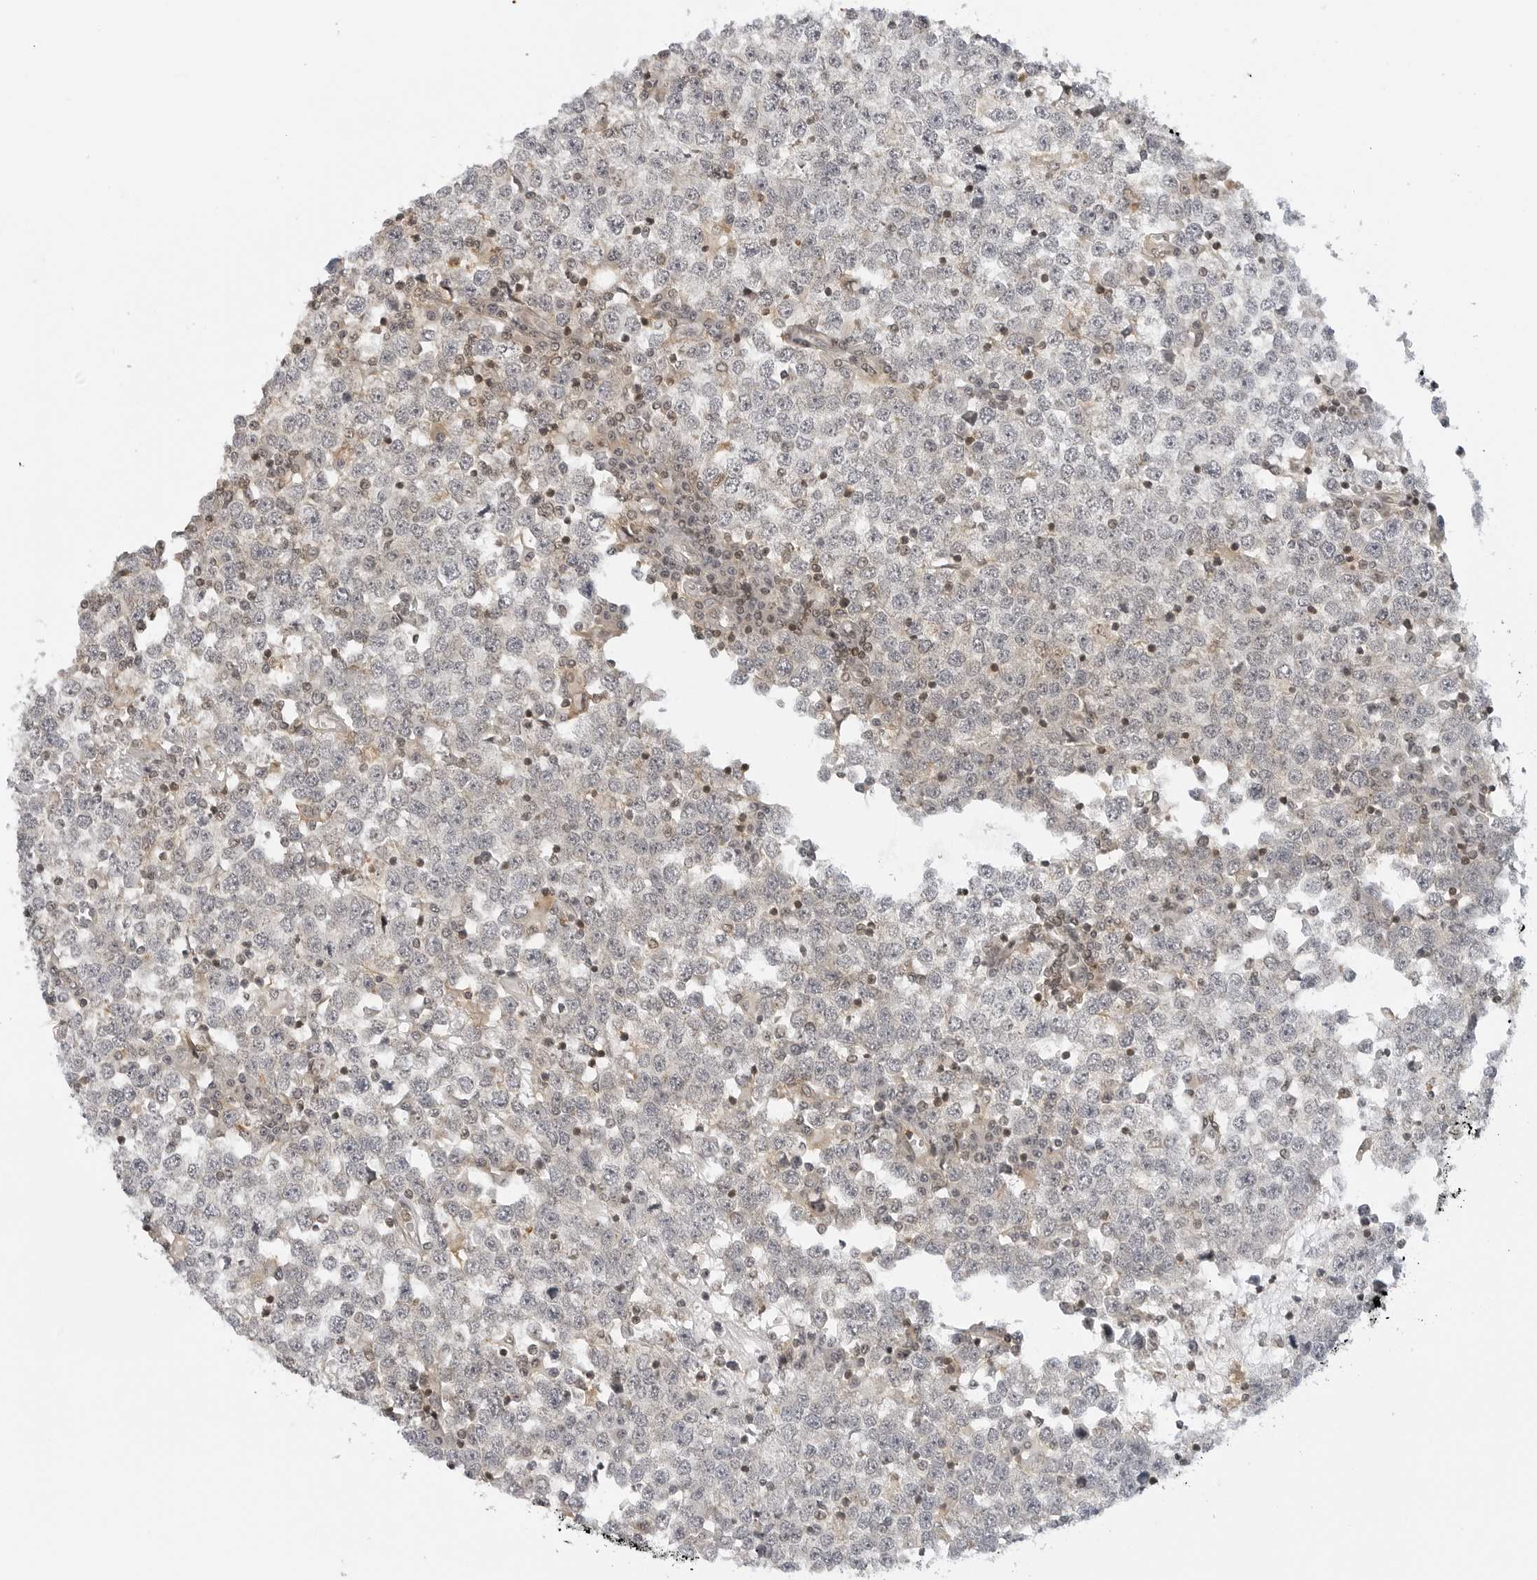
{"staining": {"intensity": "negative", "quantity": "none", "location": "none"}, "tissue": "testis cancer", "cell_type": "Tumor cells", "image_type": "cancer", "snomed": [{"axis": "morphology", "description": "Seminoma, NOS"}, {"axis": "topography", "description": "Testis"}], "caption": "DAB immunohistochemical staining of human seminoma (testis) displays no significant positivity in tumor cells.", "gene": "MAP2K5", "patient": {"sex": "male", "age": 65}}